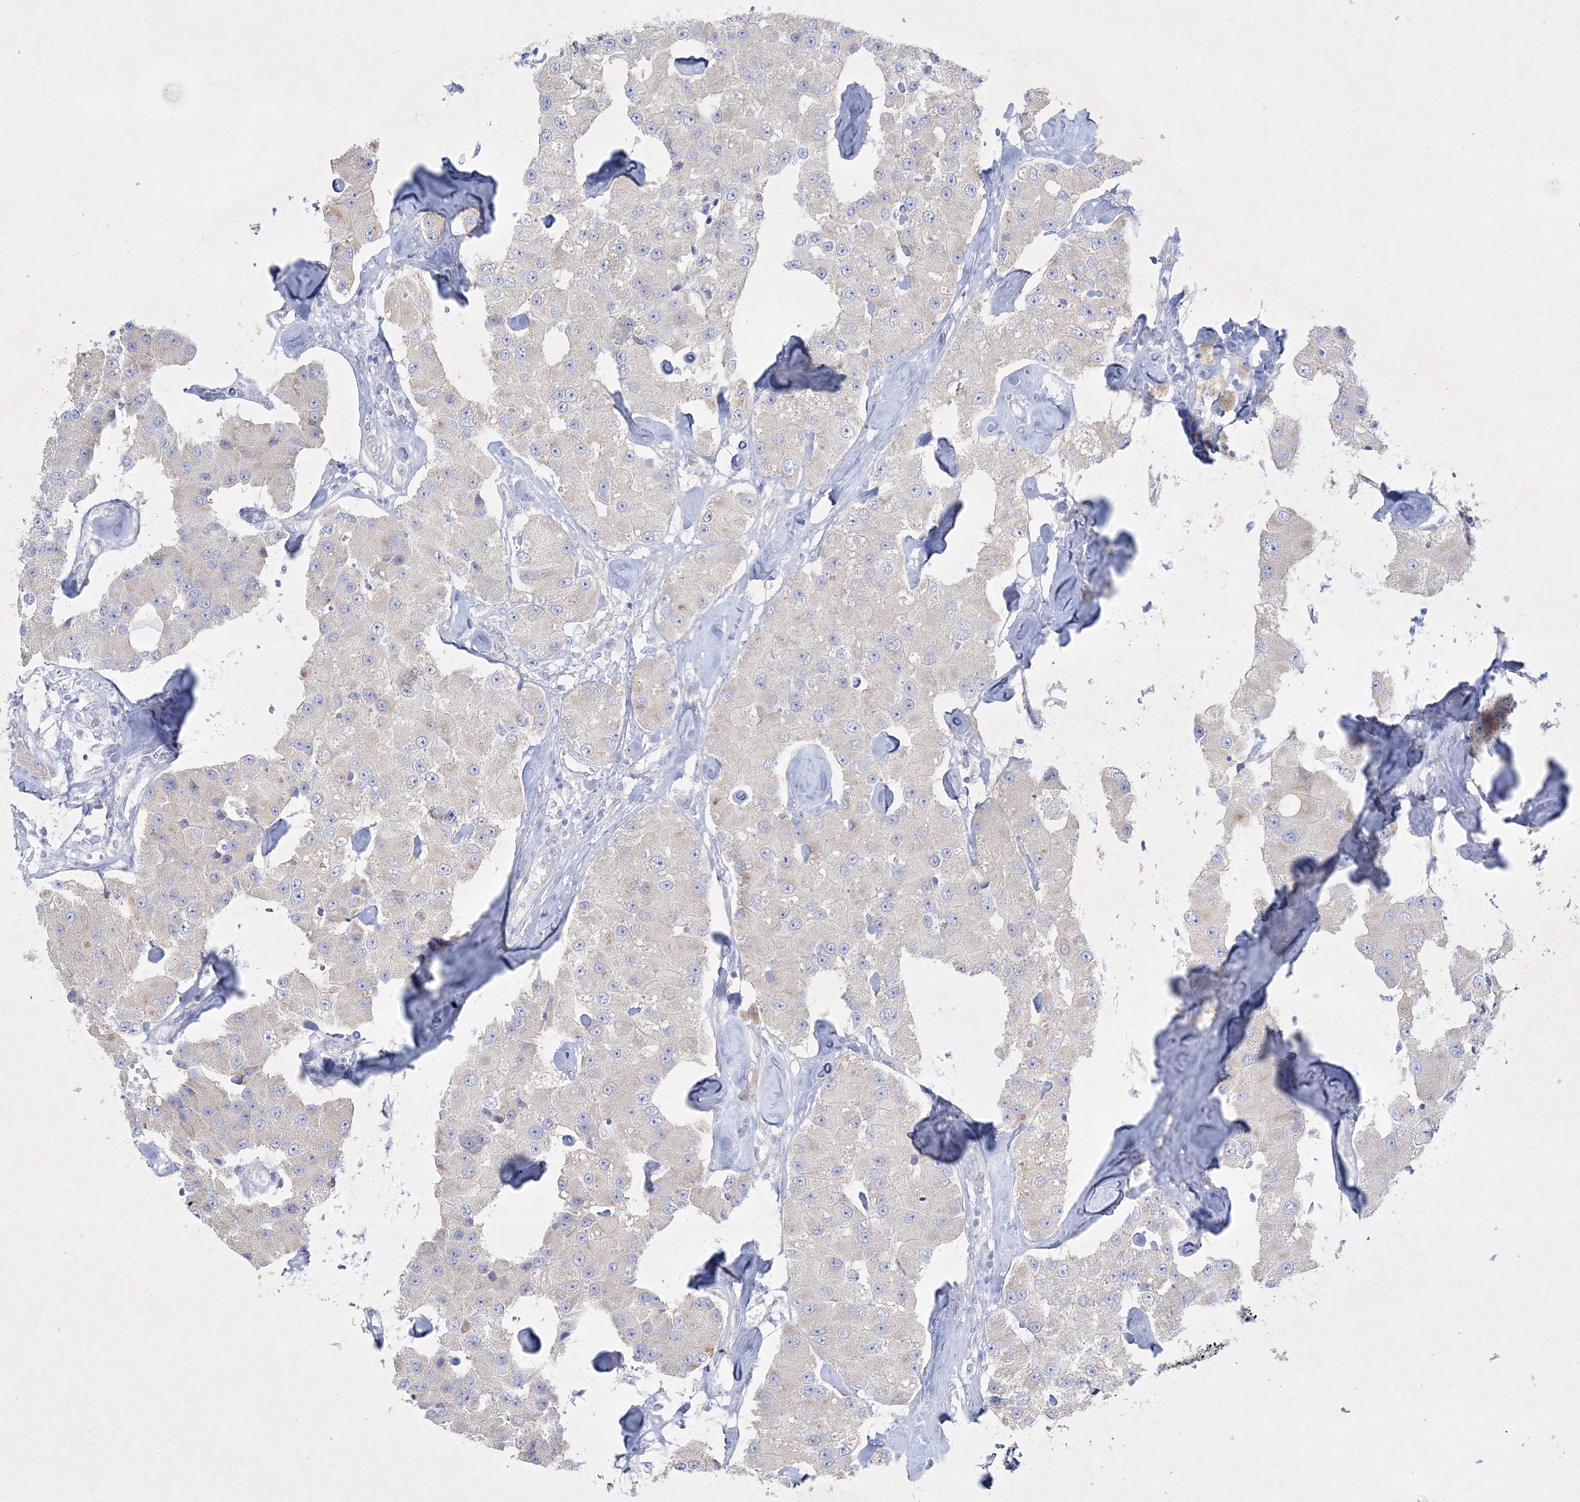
{"staining": {"intensity": "negative", "quantity": "none", "location": "none"}, "tissue": "carcinoid", "cell_type": "Tumor cells", "image_type": "cancer", "snomed": [{"axis": "morphology", "description": "Carcinoid, malignant, NOS"}, {"axis": "topography", "description": "Pancreas"}], "caption": "Carcinoid stained for a protein using immunohistochemistry reveals no staining tumor cells.", "gene": "FARSB", "patient": {"sex": "male", "age": 41}}